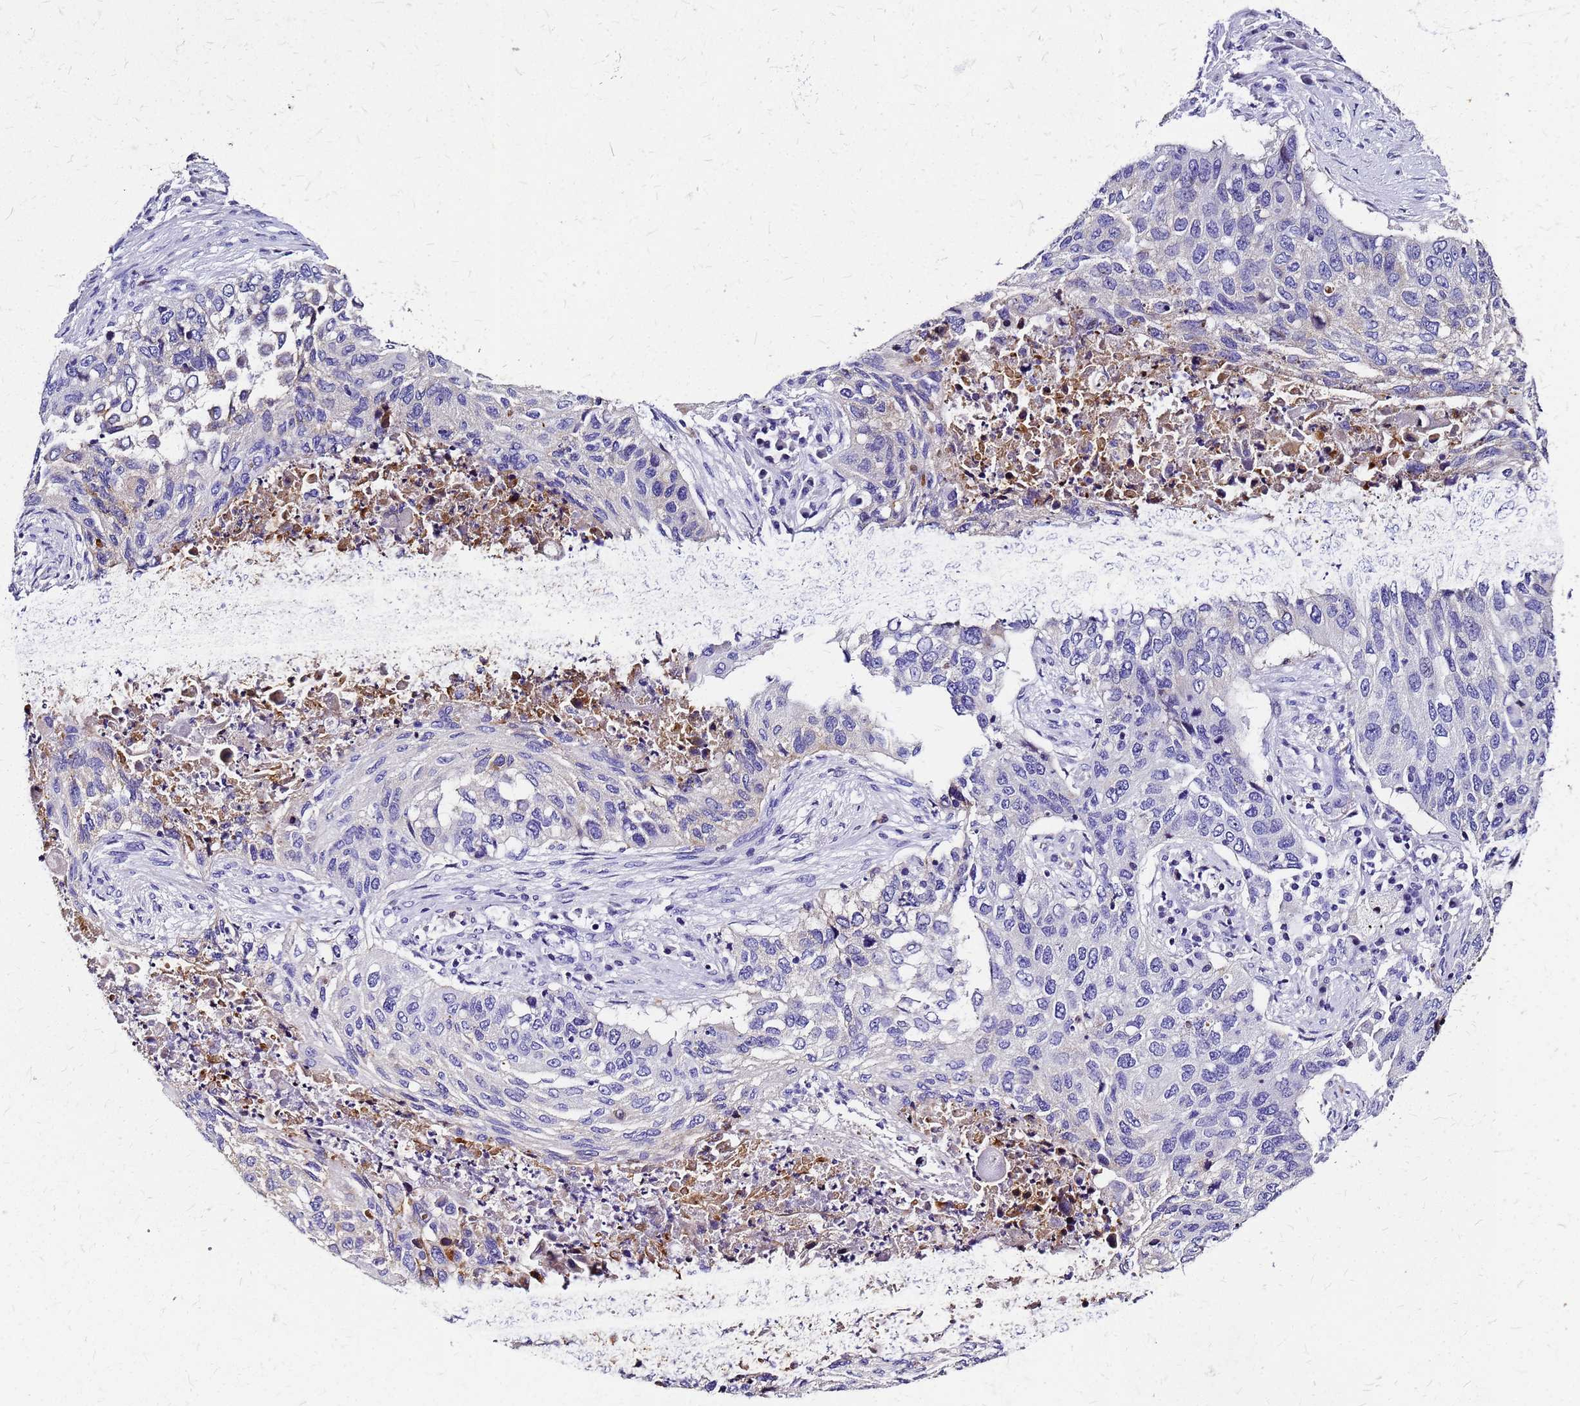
{"staining": {"intensity": "moderate", "quantity": "<25%", "location": "cytoplasmic/membranous"}, "tissue": "lung cancer", "cell_type": "Tumor cells", "image_type": "cancer", "snomed": [{"axis": "morphology", "description": "Squamous cell carcinoma, NOS"}, {"axis": "topography", "description": "Lung"}], "caption": "There is low levels of moderate cytoplasmic/membranous positivity in tumor cells of squamous cell carcinoma (lung), as demonstrated by immunohistochemical staining (brown color).", "gene": "SMIM21", "patient": {"sex": "female", "age": 63}}